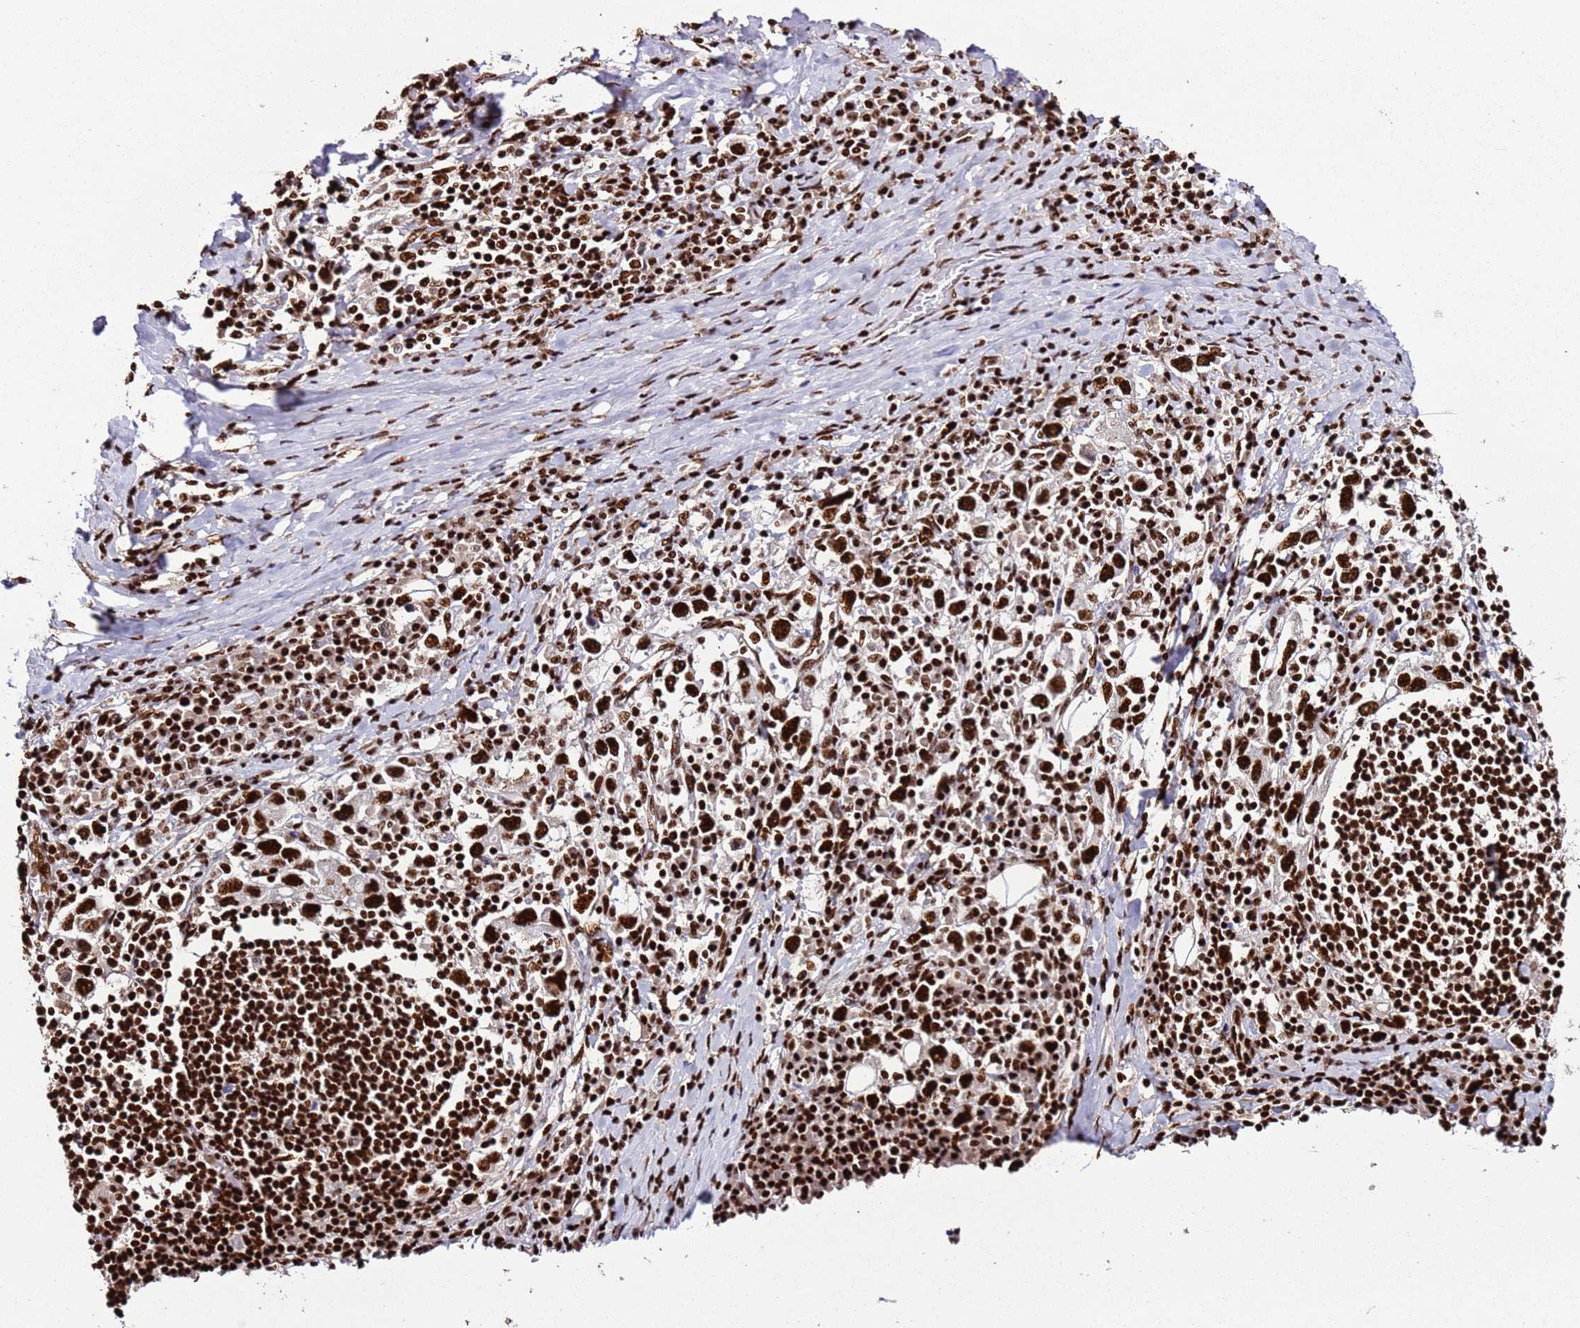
{"staining": {"intensity": "strong", "quantity": ">75%", "location": "nuclear"}, "tissue": "stomach cancer", "cell_type": "Tumor cells", "image_type": "cancer", "snomed": [{"axis": "morphology", "description": "Adenocarcinoma, NOS"}, {"axis": "topography", "description": "Stomach, upper"}, {"axis": "topography", "description": "Stomach"}], "caption": "This is a histology image of immunohistochemistry (IHC) staining of stomach adenocarcinoma, which shows strong positivity in the nuclear of tumor cells.", "gene": "C6orf226", "patient": {"sex": "male", "age": 62}}